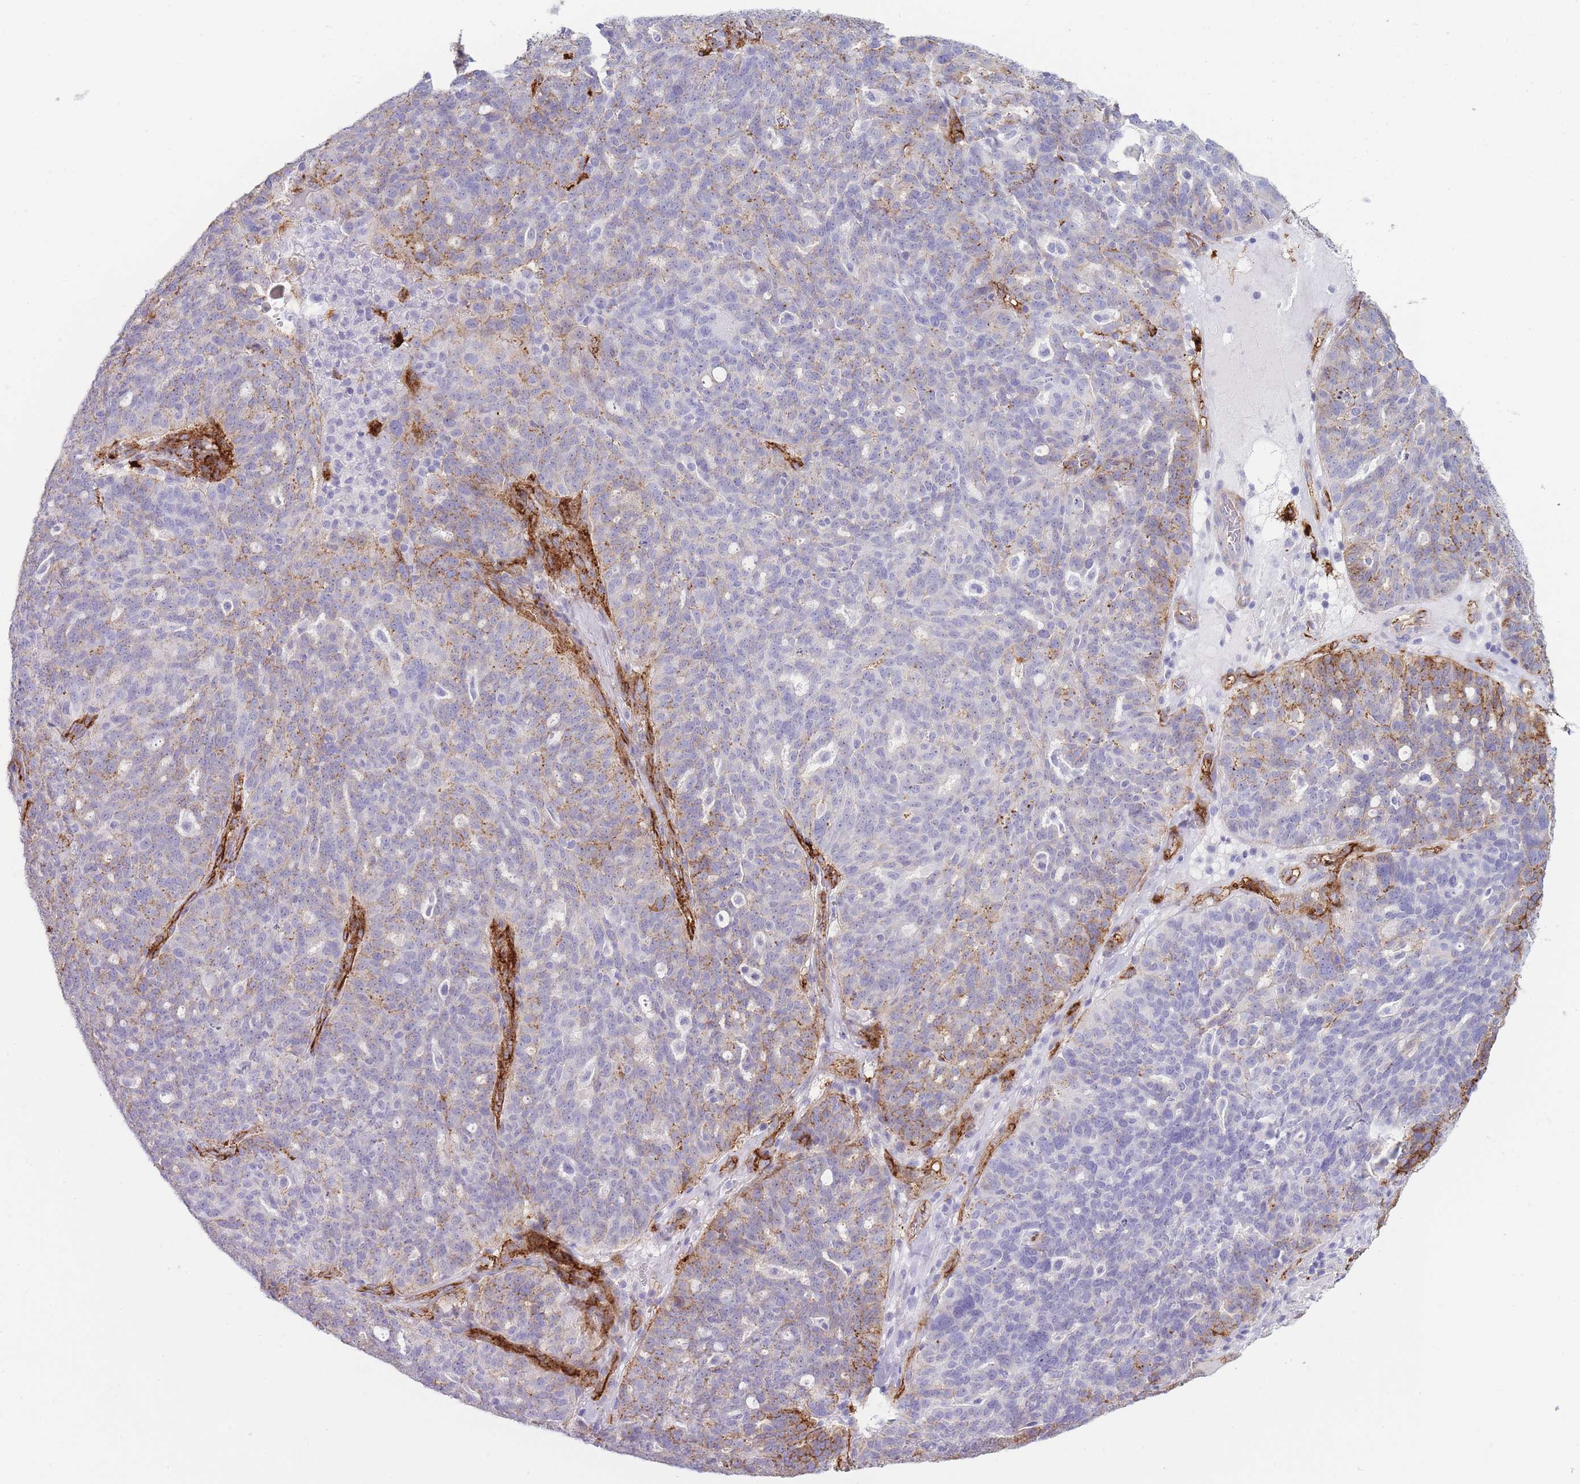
{"staining": {"intensity": "moderate", "quantity": "25%-75%", "location": "cytoplasmic/membranous"}, "tissue": "ovarian cancer", "cell_type": "Tumor cells", "image_type": "cancer", "snomed": [{"axis": "morphology", "description": "Cystadenocarcinoma, serous, NOS"}, {"axis": "topography", "description": "Ovary"}], "caption": "Human ovarian cancer stained for a protein (brown) shows moderate cytoplasmic/membranous positive staining in about 25%-75% of tumor cells.", "gene": "UTP14A", "patient": {"sex": "female", "age": 59}}